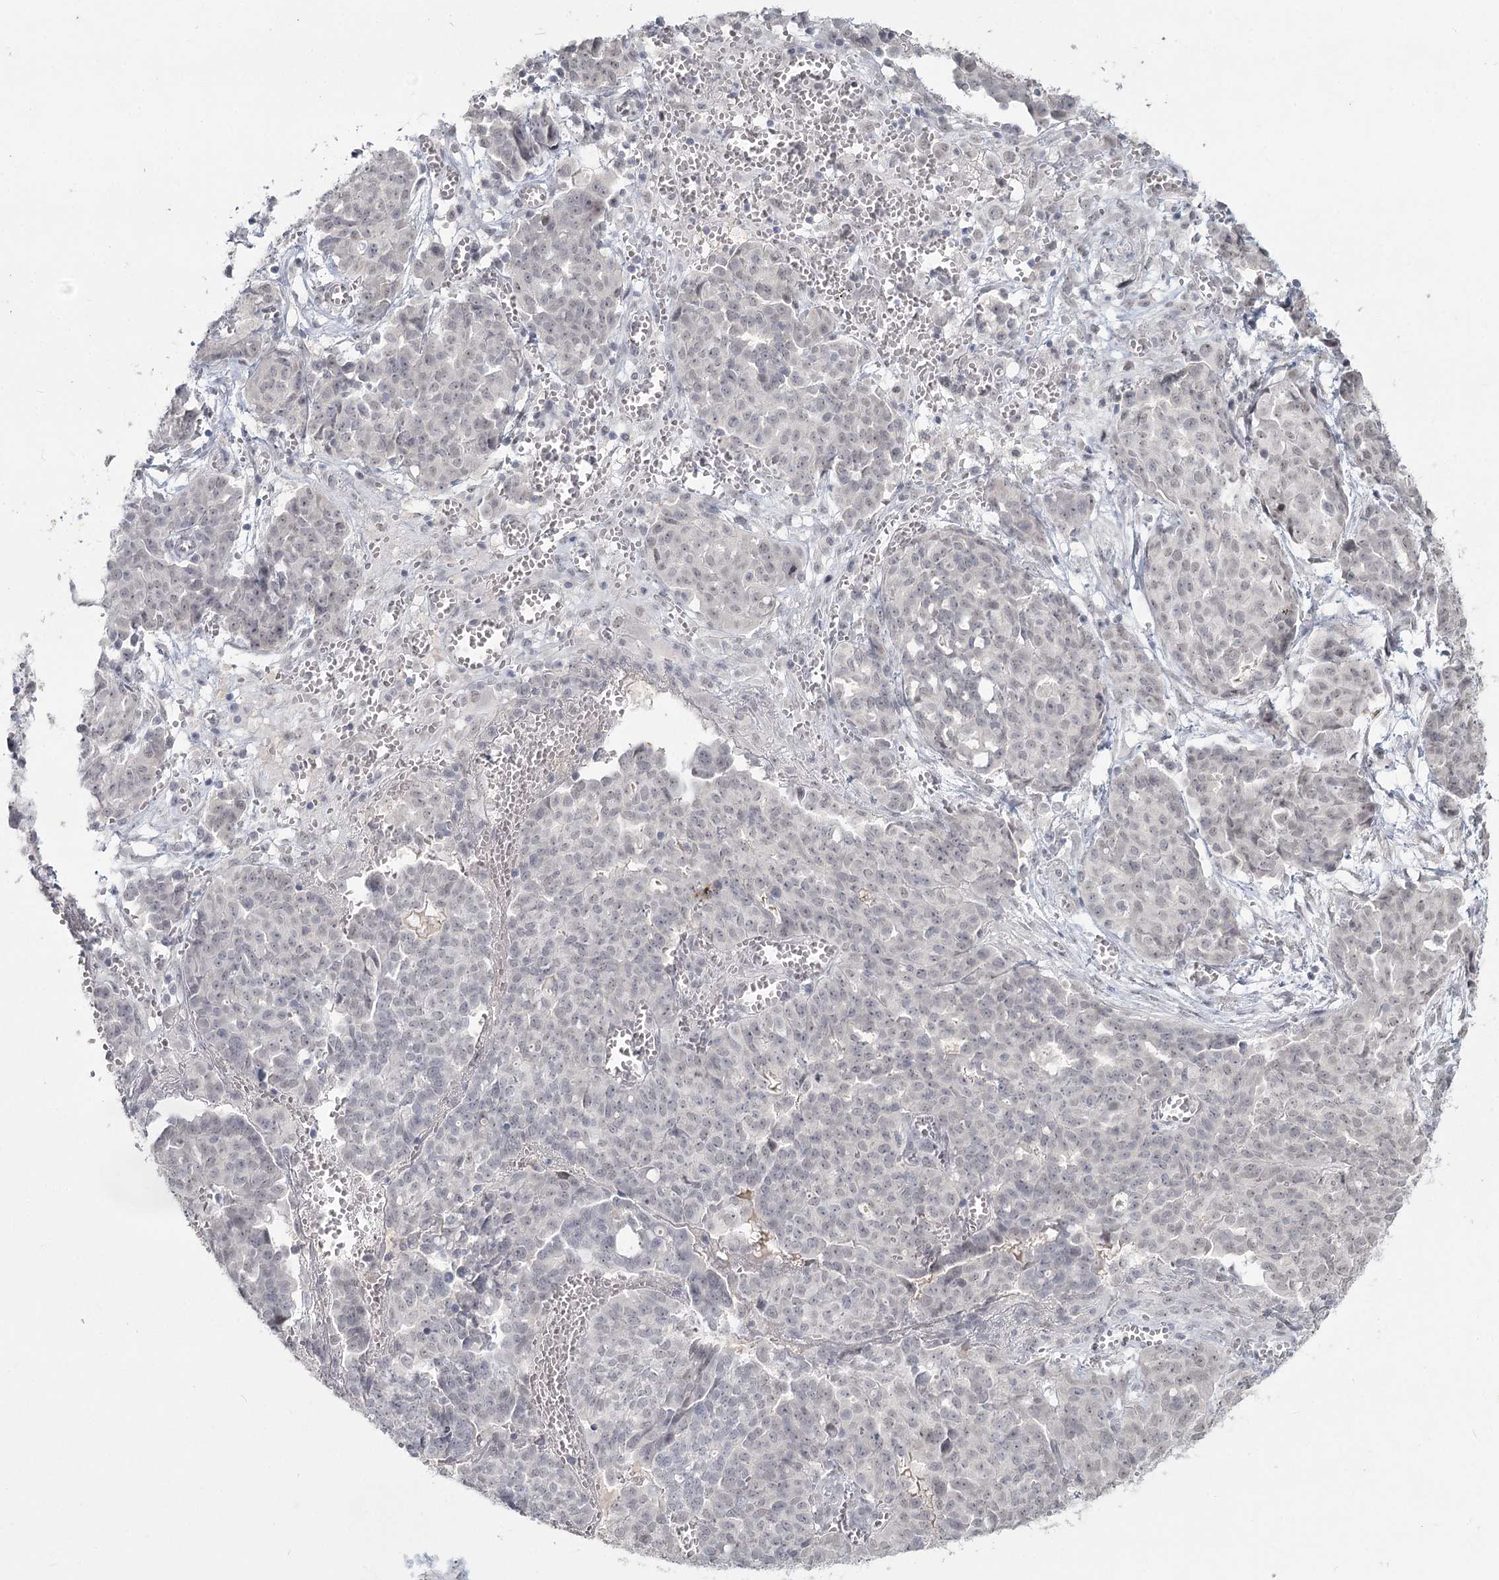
{"staining": {"intensity": "negative", "quantity": "none", "location": "none"}, "tissue": "ovarian cancer", "cell_type": "Tumor cells", "image_type": "cancer", "snomed": [{"axis": "morphology", "description": "Cystadenocarcinoma, serous, NOS"}, {"axis": "topography", "description": "Soft tissue"}, {"axis": "topography", "description": "Ovary"}], "caption": "A micrograph of human ovarian cancer is negative for staining in tumor cells.", "gene": "LY6G5C", "patient": {"sex": "female", "age": 57}}